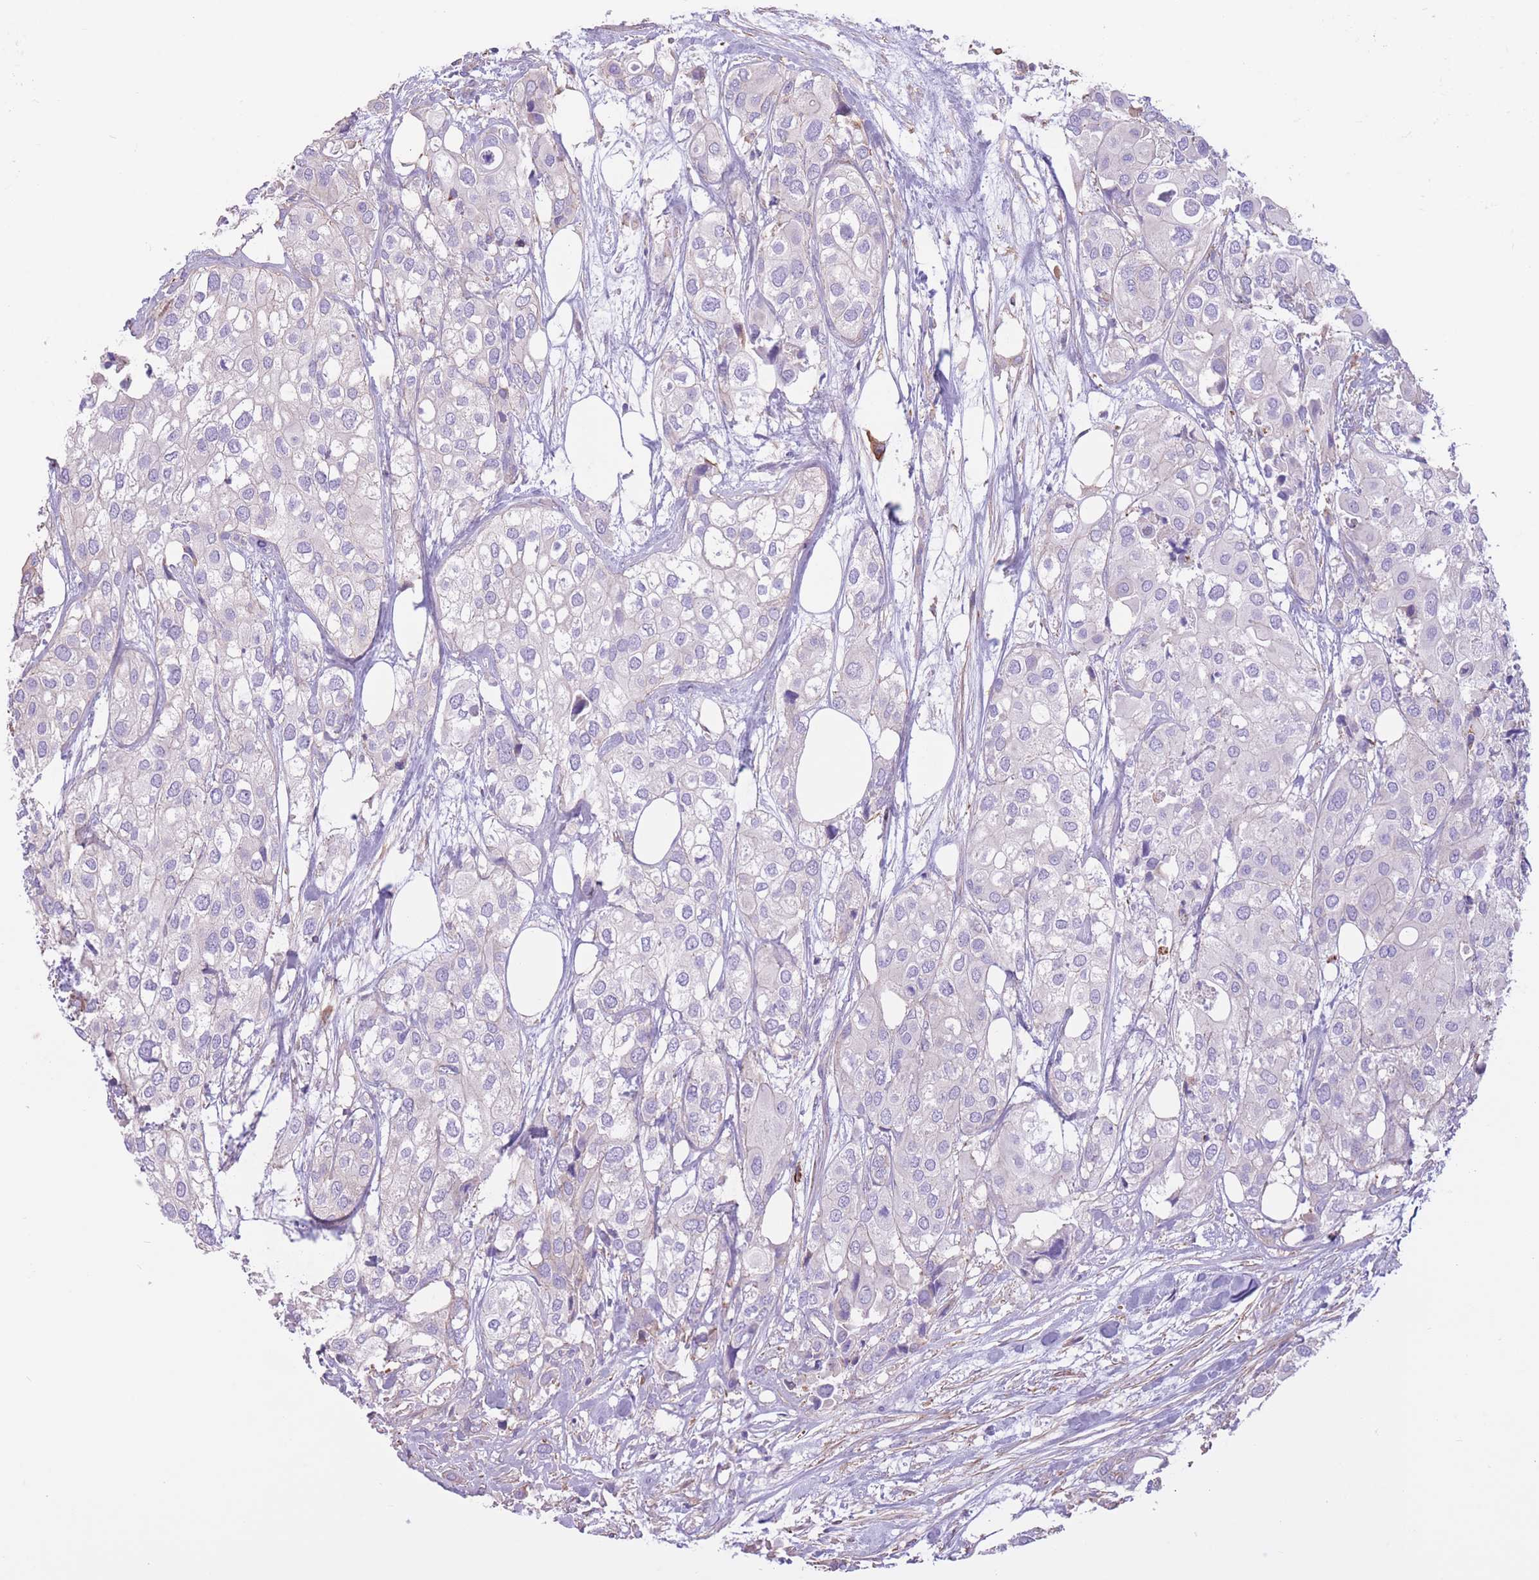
{"staining": {"intensity": "negative", "quantity": "none", "location": "none"}, "tissue": "urothelial cancer", "cell_type": "Tumor cells", "image_type": "cancer", "snomed": [{"axis": "morphology", "description": "Urothelial carcinoma, High grade"}, {"axis": "topography", "description": "Urinary bladder"}], "caption": "IHC of human high-grade urothelial carcinoma shows no positivity in tumor cells.", "gene": "PDHA1", "patient": {"sex": "male", "age": 64}}